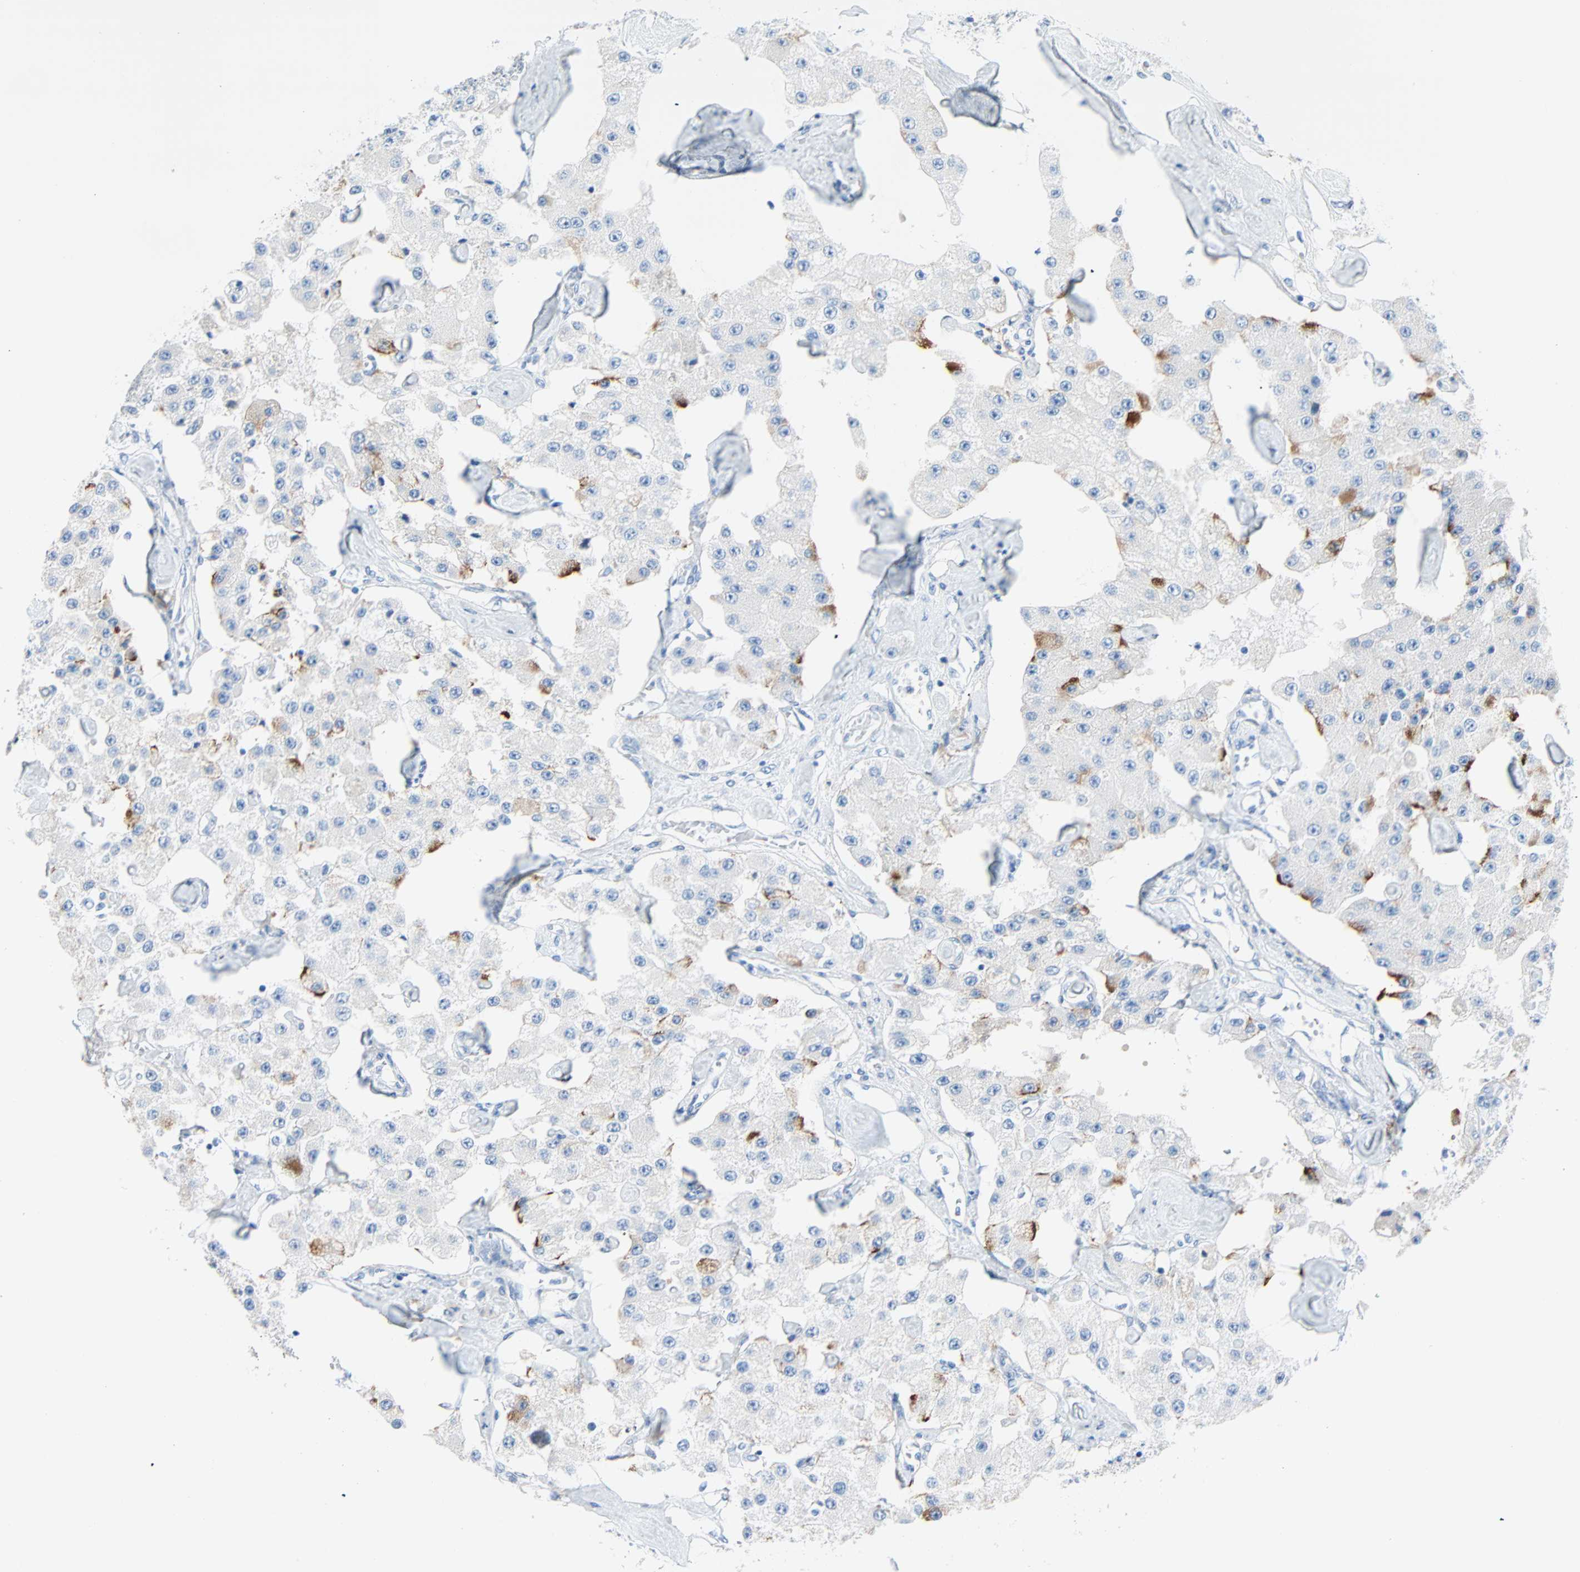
{"staining": {"intensity": "moderate", "quantity": "<25%", "location": "cytoplasmic/membranous"}, "tissue": "carcinoid", "cell_type": "Tumor cells", "image_type": "cancer", "snomed": [{"axis": "morphology", "description": "Carcinoid, malignant, NOS"}, {"axis": "topography", "description": "Pancreas"}], "caption": "Protein expression analysis of human malignant carcinoid reveals moderate cytoplasmic/membranous positivity in approximately <25% of tumor cells.", "gene": "PDPN", "patient": {"sex": "male", "age": 41}}